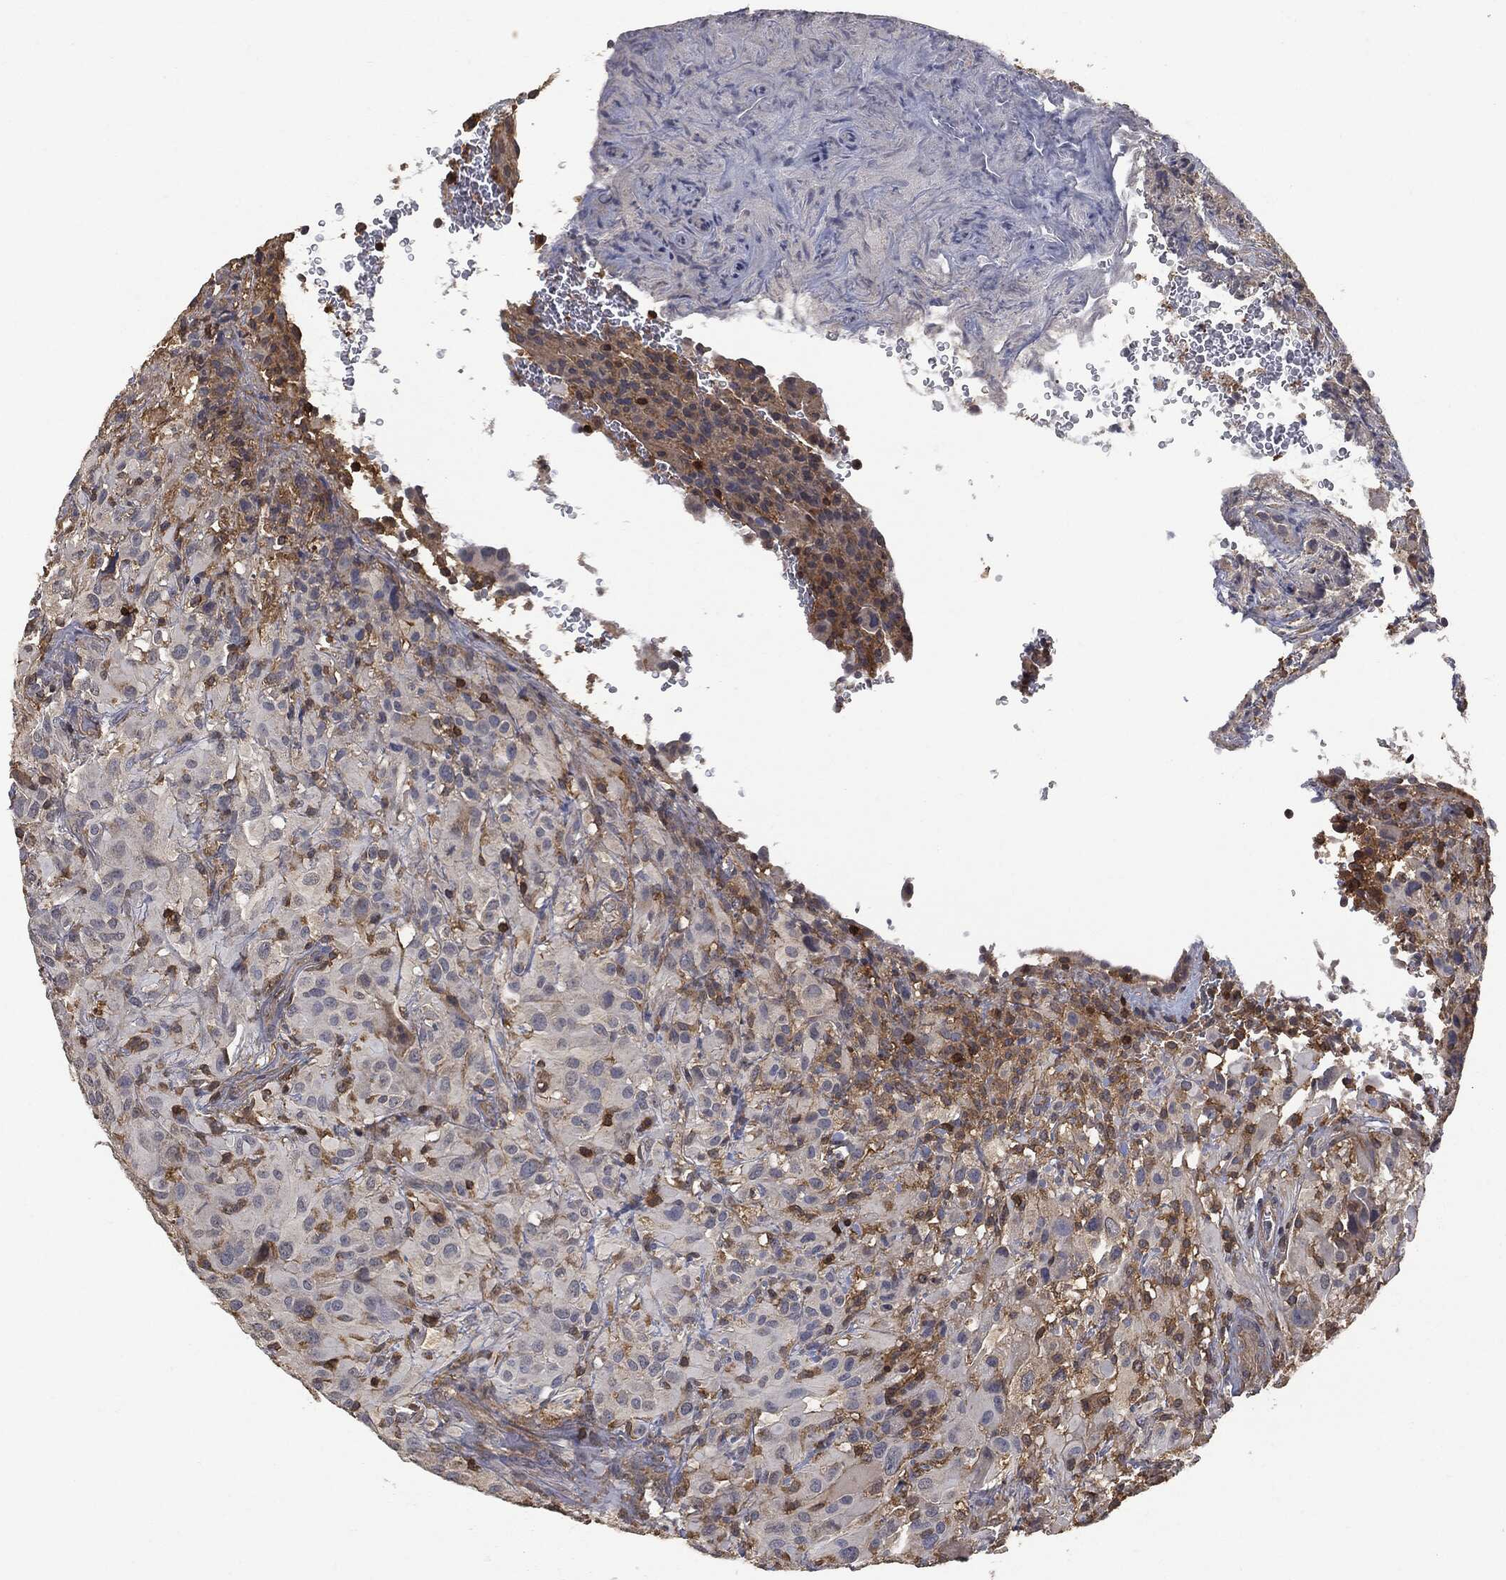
{"staining": {"intensity": "negative", "quantity": "none", "location": "none"}, "tissue": "glioma", "cell_type": "Tumor cells", "image_type": "cancer", "snomed": [{"axis": "morphology", "description": "Glioma, malignant, High grade"}, {"axis": "topography", "description": "Cerebral cortex"}], "caption": "IHC histopathology image of neoplastic tissue: human glioma stained with DAB (3,3'-diaminobenzidine) reveals no significant protein staining in tumor cells.", "gene": "PSMB10", "patient": {"sex": "male", "age": 35}}